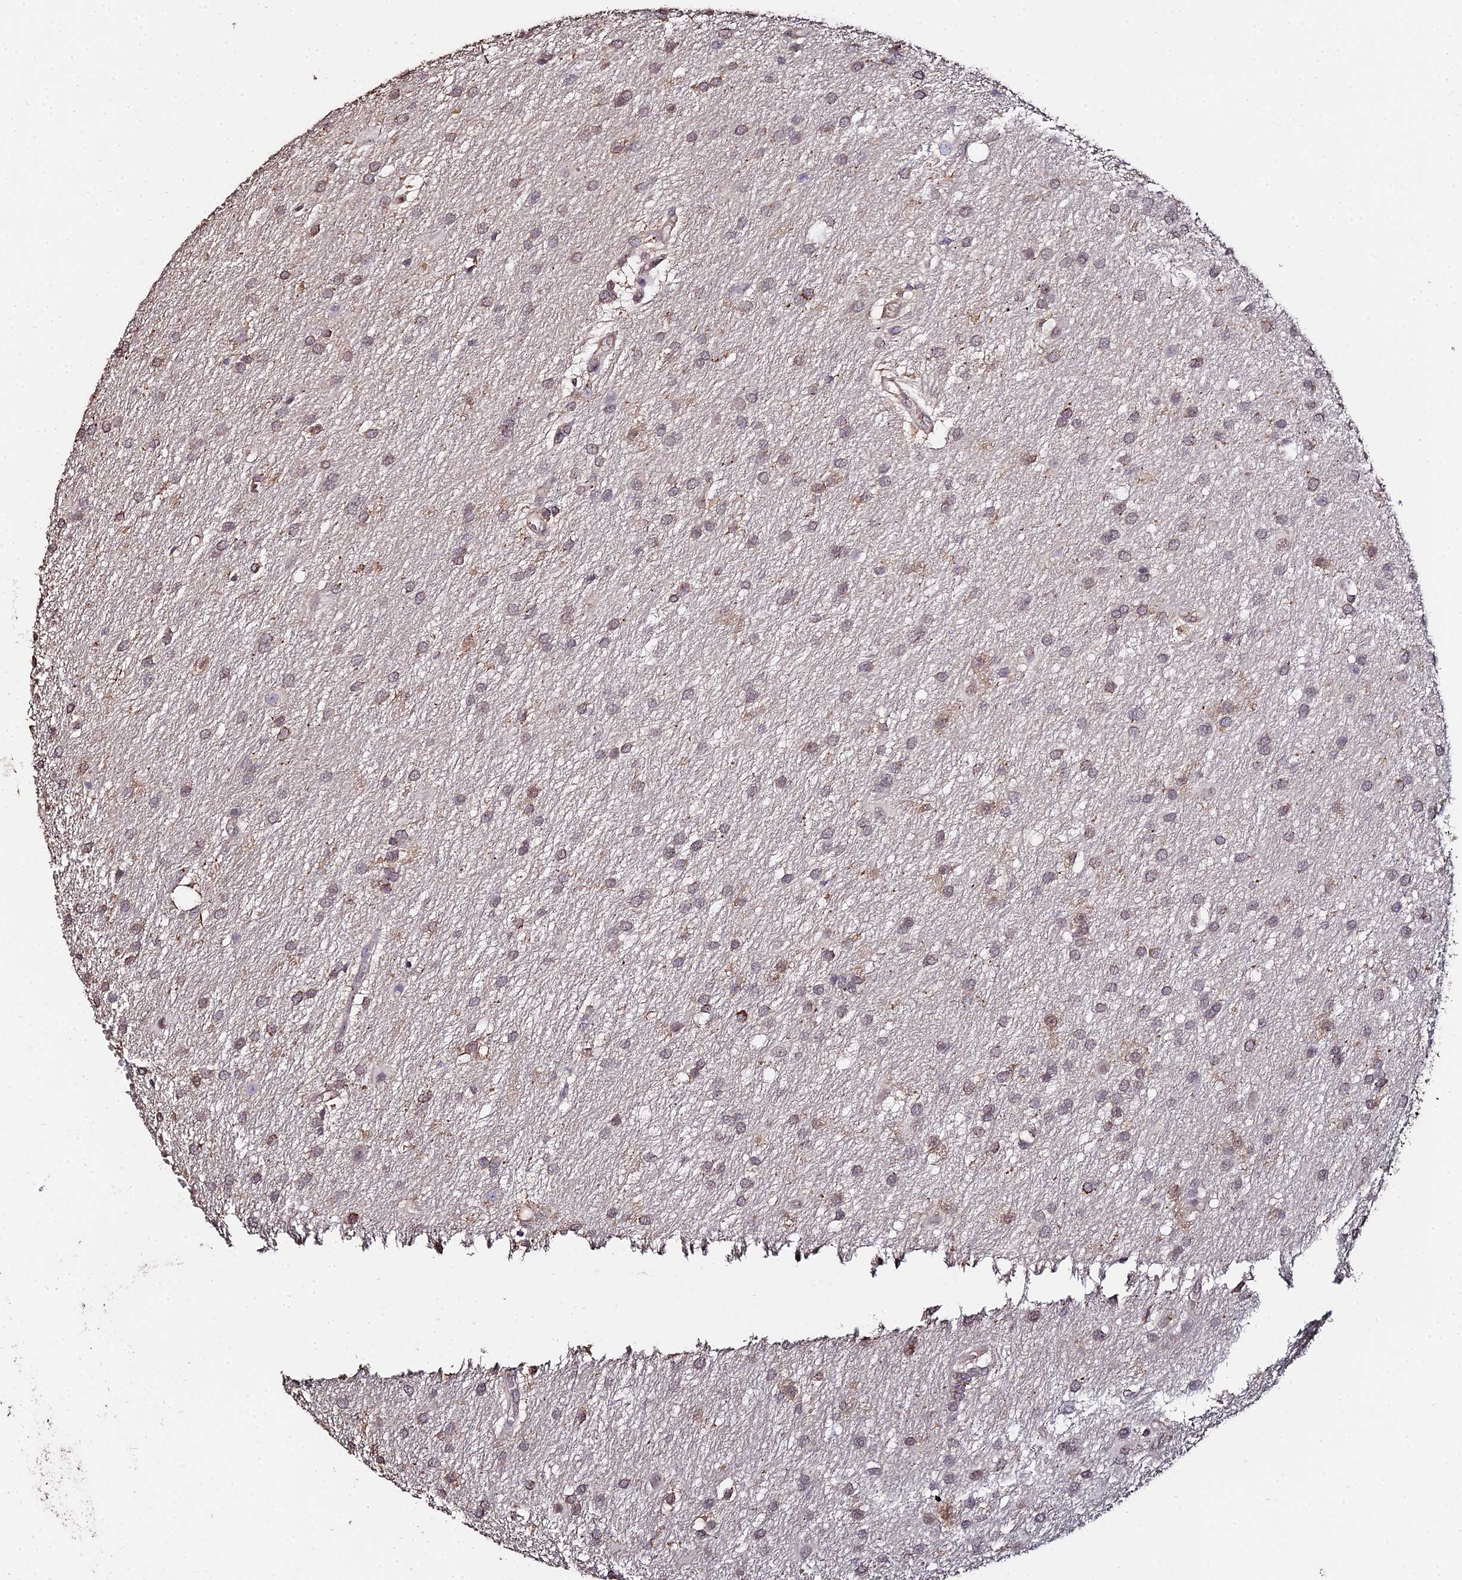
{"staining": {"intensity": "moderate", "quantity": ">75%", "location": "cytoplasmic/membranous"}, "tissue": "glioma", "cell_type": "Tumor cells", "image_type": "cancer", "snomed": [{"axis": "morphology", "description": "Glioma, malignant, Low grade"}, {"axis": "topography", "description": "Brain"}], "caption": "Malignant glioma (low-grade) stained for a protein (brown) displays moderate cytoplasmic/membranous positive staining in approximately >75% of tumor cells.", "gene": "LSM5", "patient": {"sex": "male", "age": 66}}